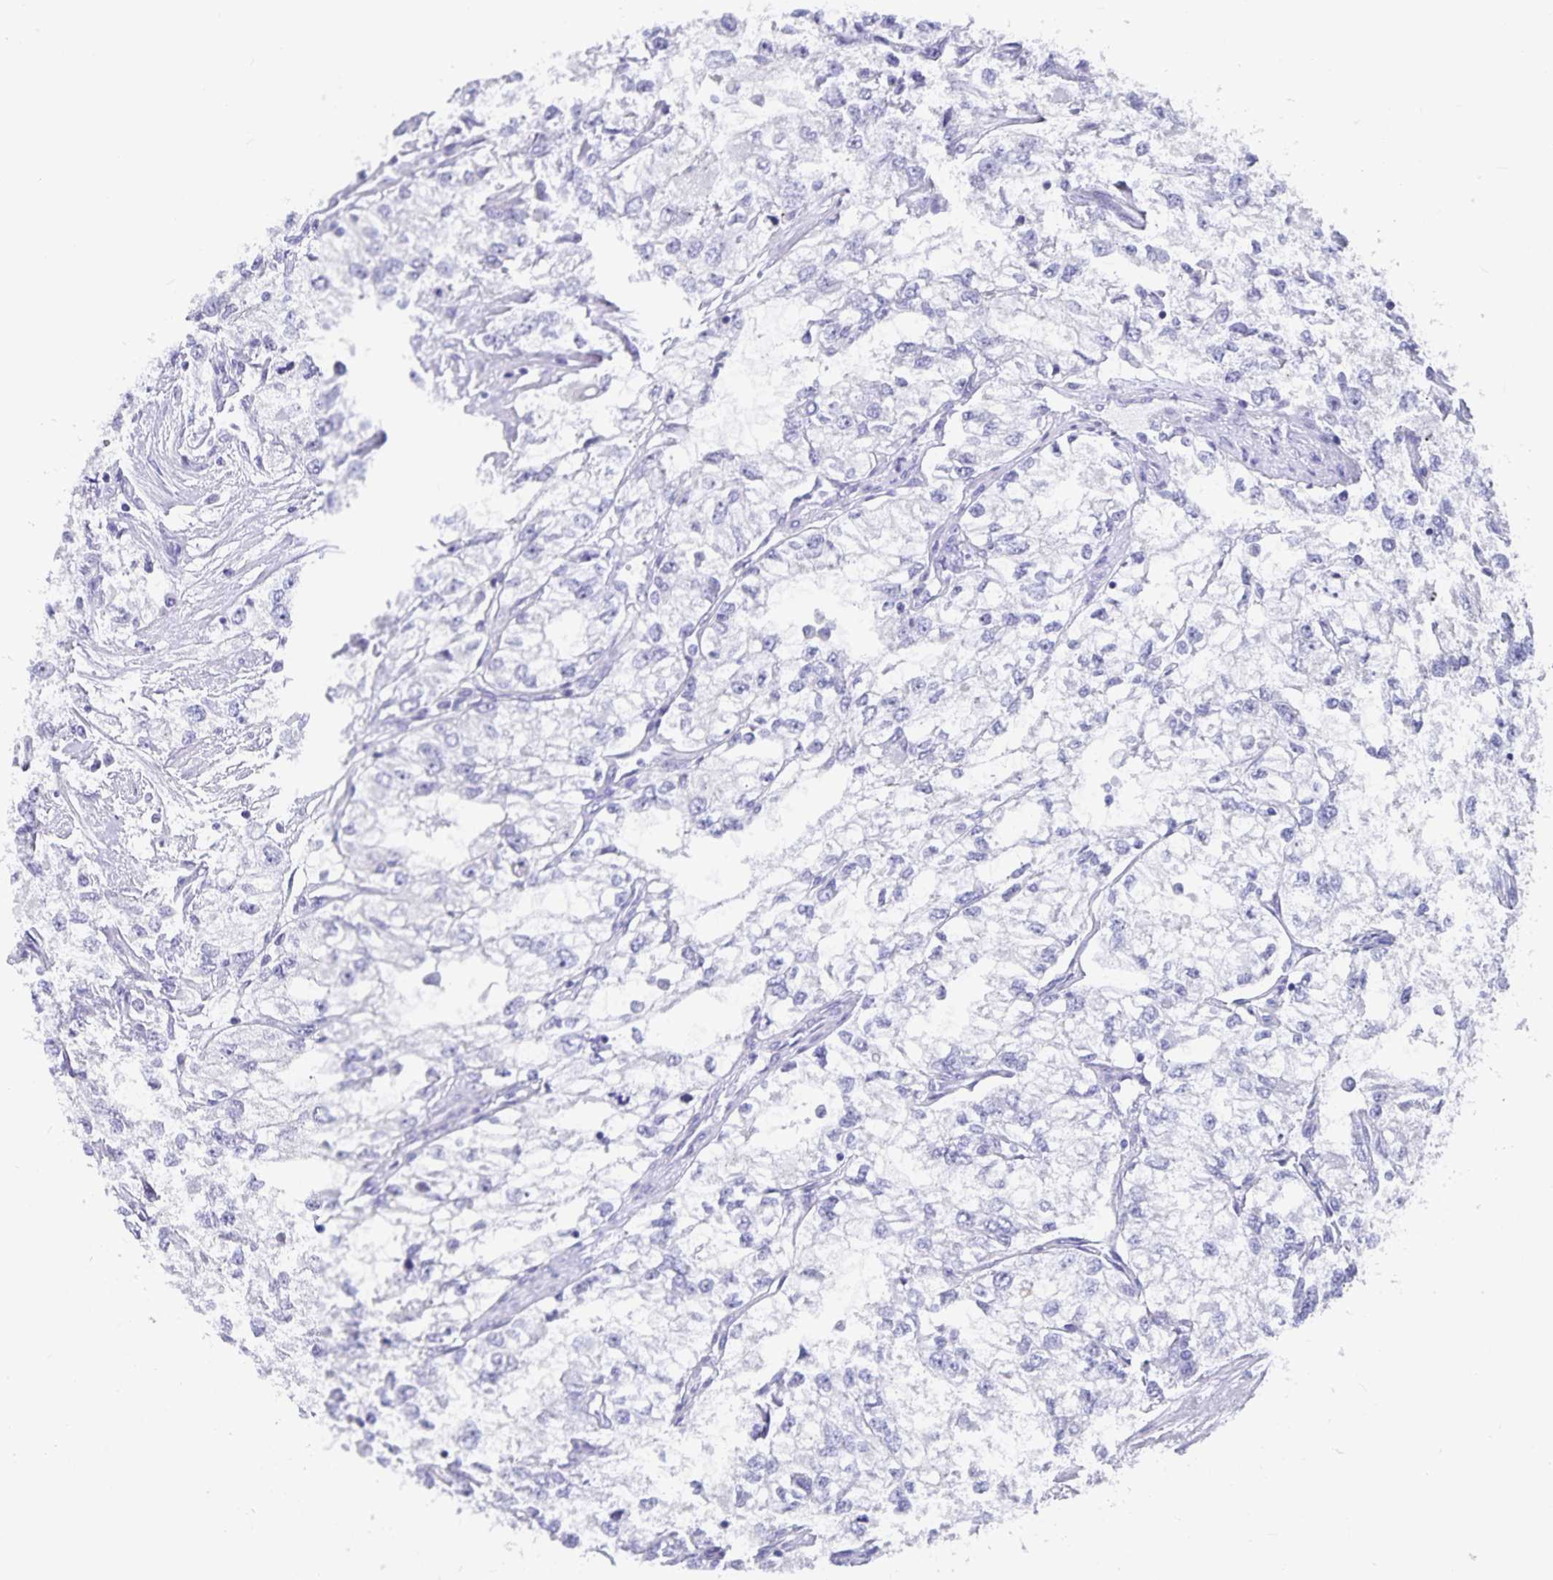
{"staining": {"intensity": "negative", "quantity": "none", "location": "none"}, "tissue": "renal cancer", "cell_type": "Tumor cells", "image_type": "cancer", "snomed": [{"axis": "morphology", "description": "Adenocarcinoma, NOS"}, {"axis": "topography", "description": "Kidney"}], "caption": "Human renal cancer (adenocarcinoma) stained for a protein using immunohistochemistry exhibits no positivity in tumor cells.", "gene": "PLAC1", "patient": {"sex": "female", "age": 59}}